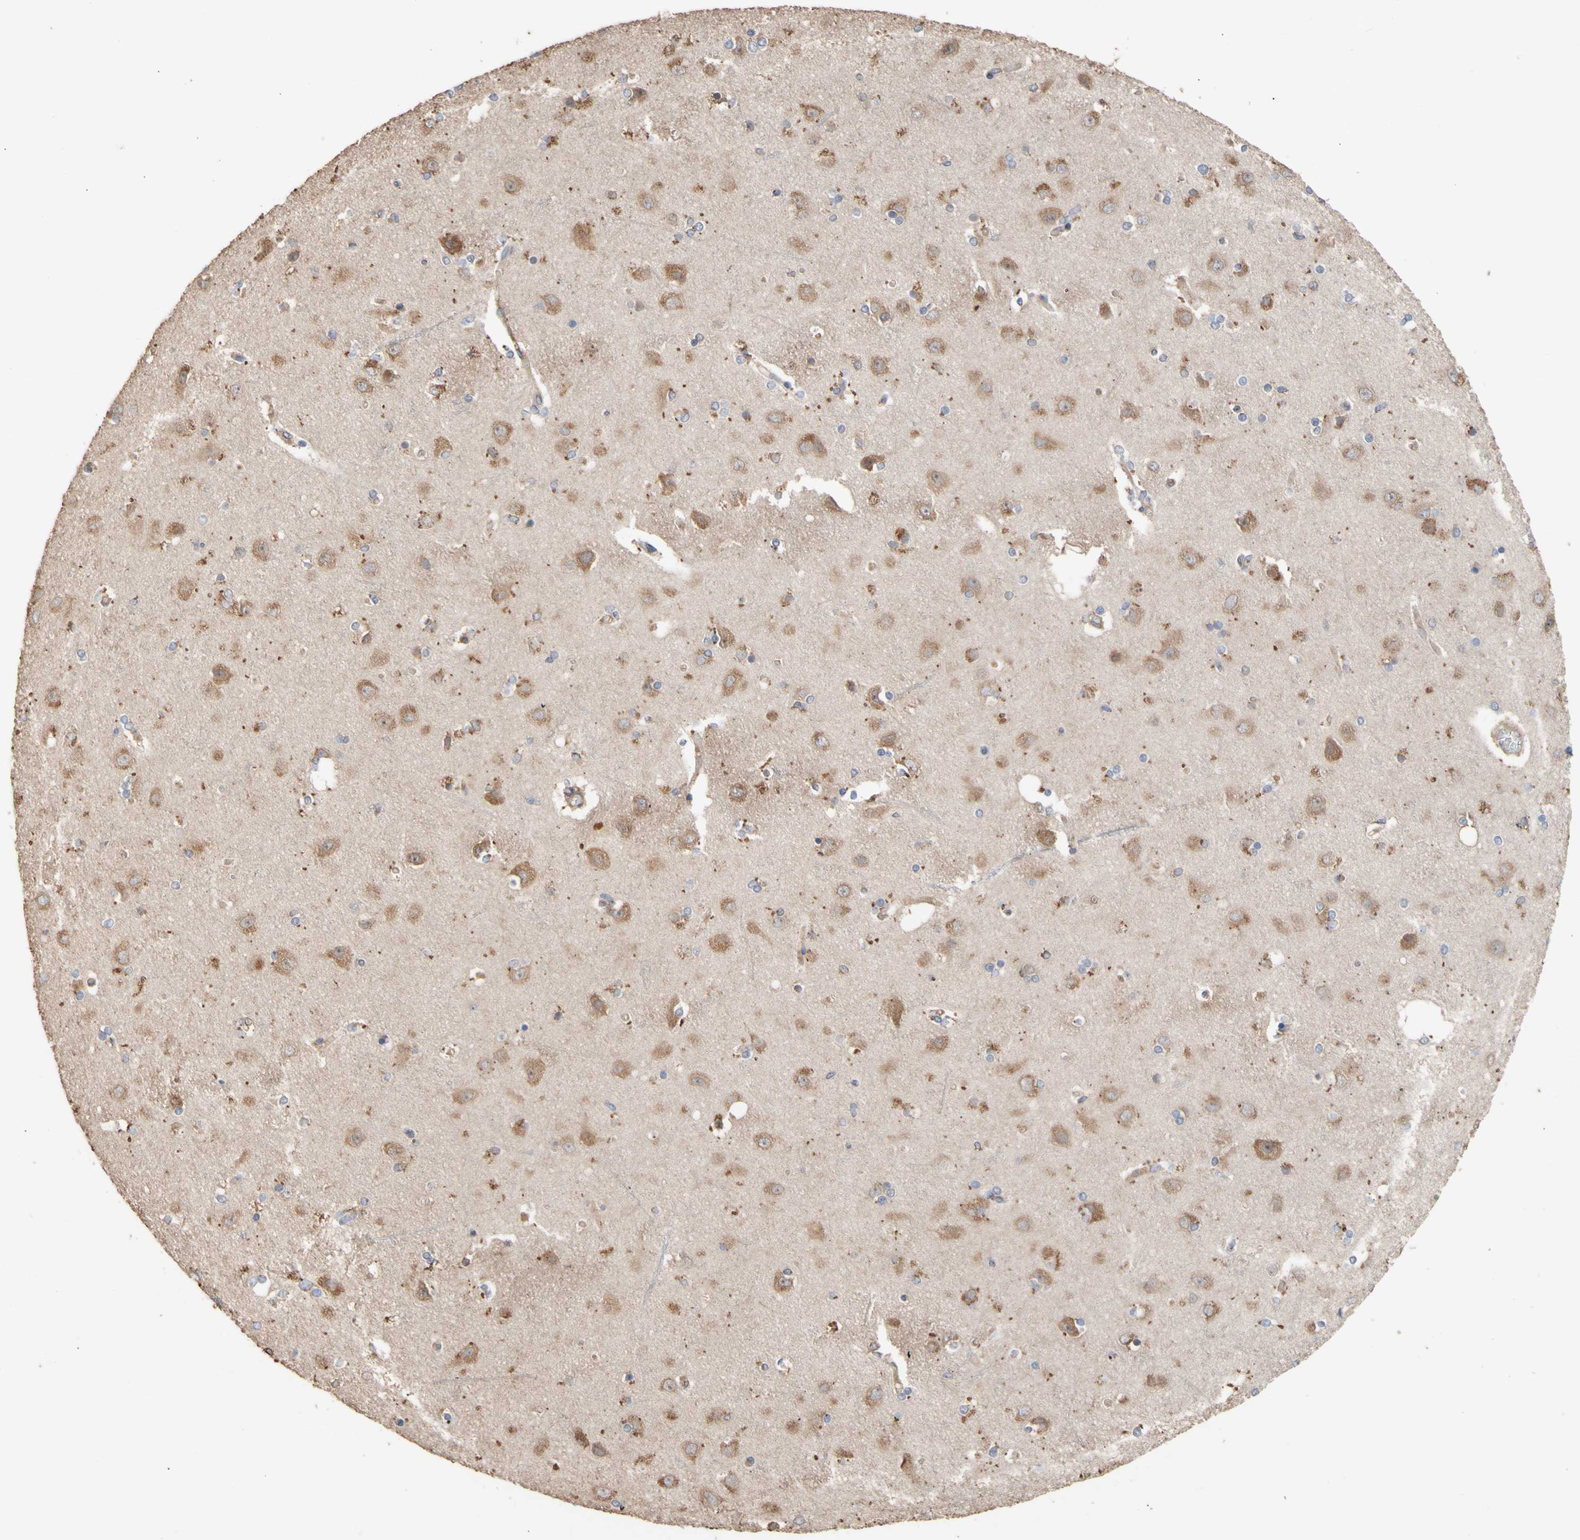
{"staining": {"intensity": "weak", "quantity": ">75%", "location": "cytoplasmic/membranous"}, "tissue": "cerebral cortex", "cell_type": "Endothelial cells", "image_type": "normal", "snomed": [{"axis": "morphology", "description": "Normal tissue, NOS"}, {"axis": "topography", "description": "Cerebral cortex"}], "caption": "Normal cerebral cortex demonstrates weak cytoplasmic/membranous expression in about >75% of endothelial cells, visualized by immunohistochemistry.", "gene": "EIF2S3", "patient": {"sex": "female", "age": 54}}